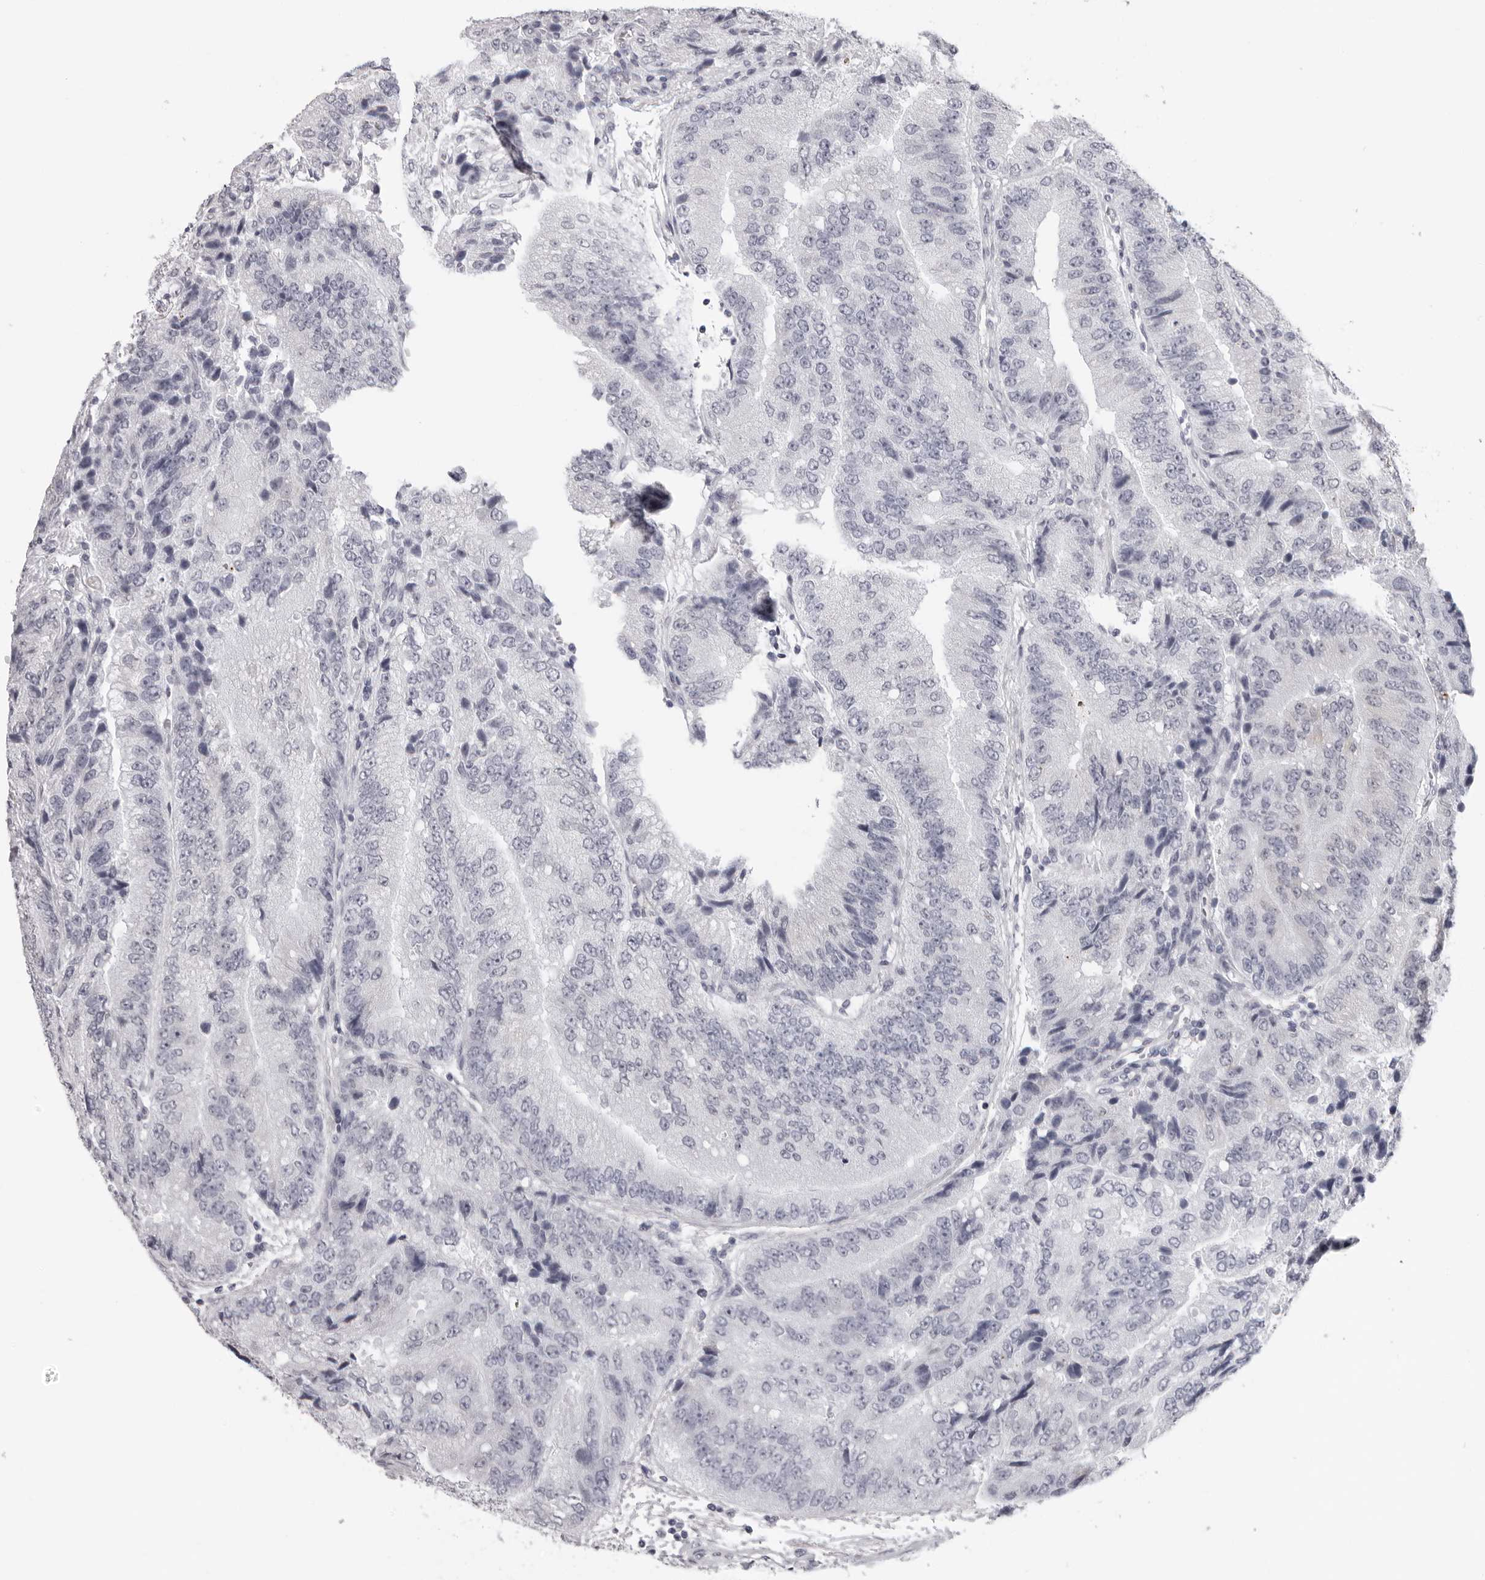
{"staining": {"intensity": "negative", "quantity": "none", "location": "none"}, "tissue": "prostate cancer", "cell_type": "Tumor cells", "image_type": "cancer", "snomed": [{"axis": "morphology", "description": "Adenocarcinoma, High grade"}, {"axis": "topography", "description": "Prostate"}], "caption": "DAB (3,3'-diaminobenzidine) immunohistochemical staining of prostate high-grade adenocarcinoma reveals no significant staining in tumor cells.", "gene": "DNALI1", "patient": {"sex": "male", "age": 70}}